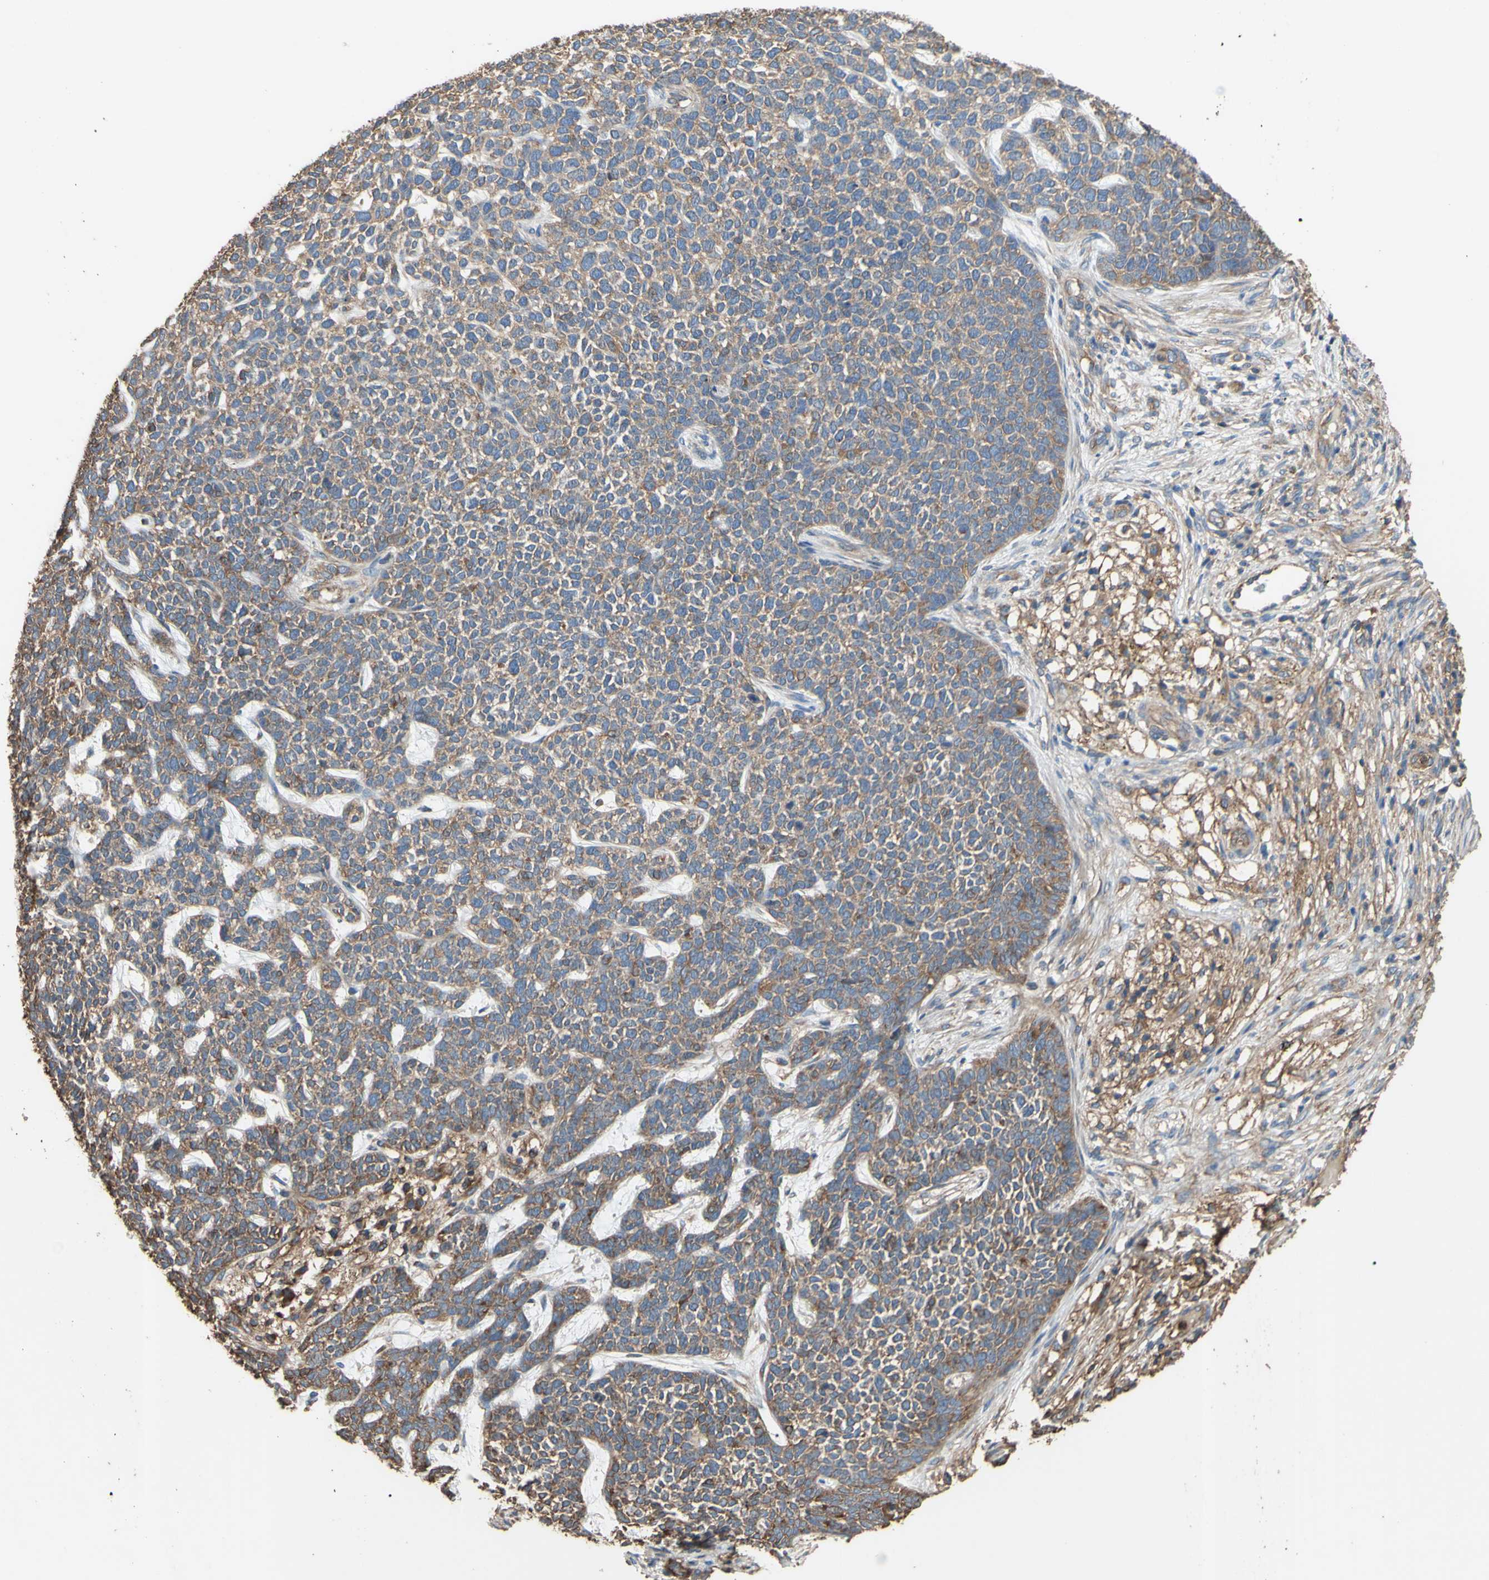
{"staining": {"intensity": "weak", "quantity": ">75%", "location": "cytoplasmic/membranous"}, "tissue": "skin cancer", "cell_type": "Tumor cells", "image_type": "cancer", "snomed": [{"axis": "morphology", "description": "Basal cell carcinoma"}, {"axis": "topography", "description": "Skin"}], "caption": "An image showing weak cytoplasmic/membranous positivity in about >75% of tumor cells in basal cell carcinoma (skin), as visualized by brown immunohistochemical staining.", "gene": "CTTN", "patient": {"sex": "female", "age": 84}}